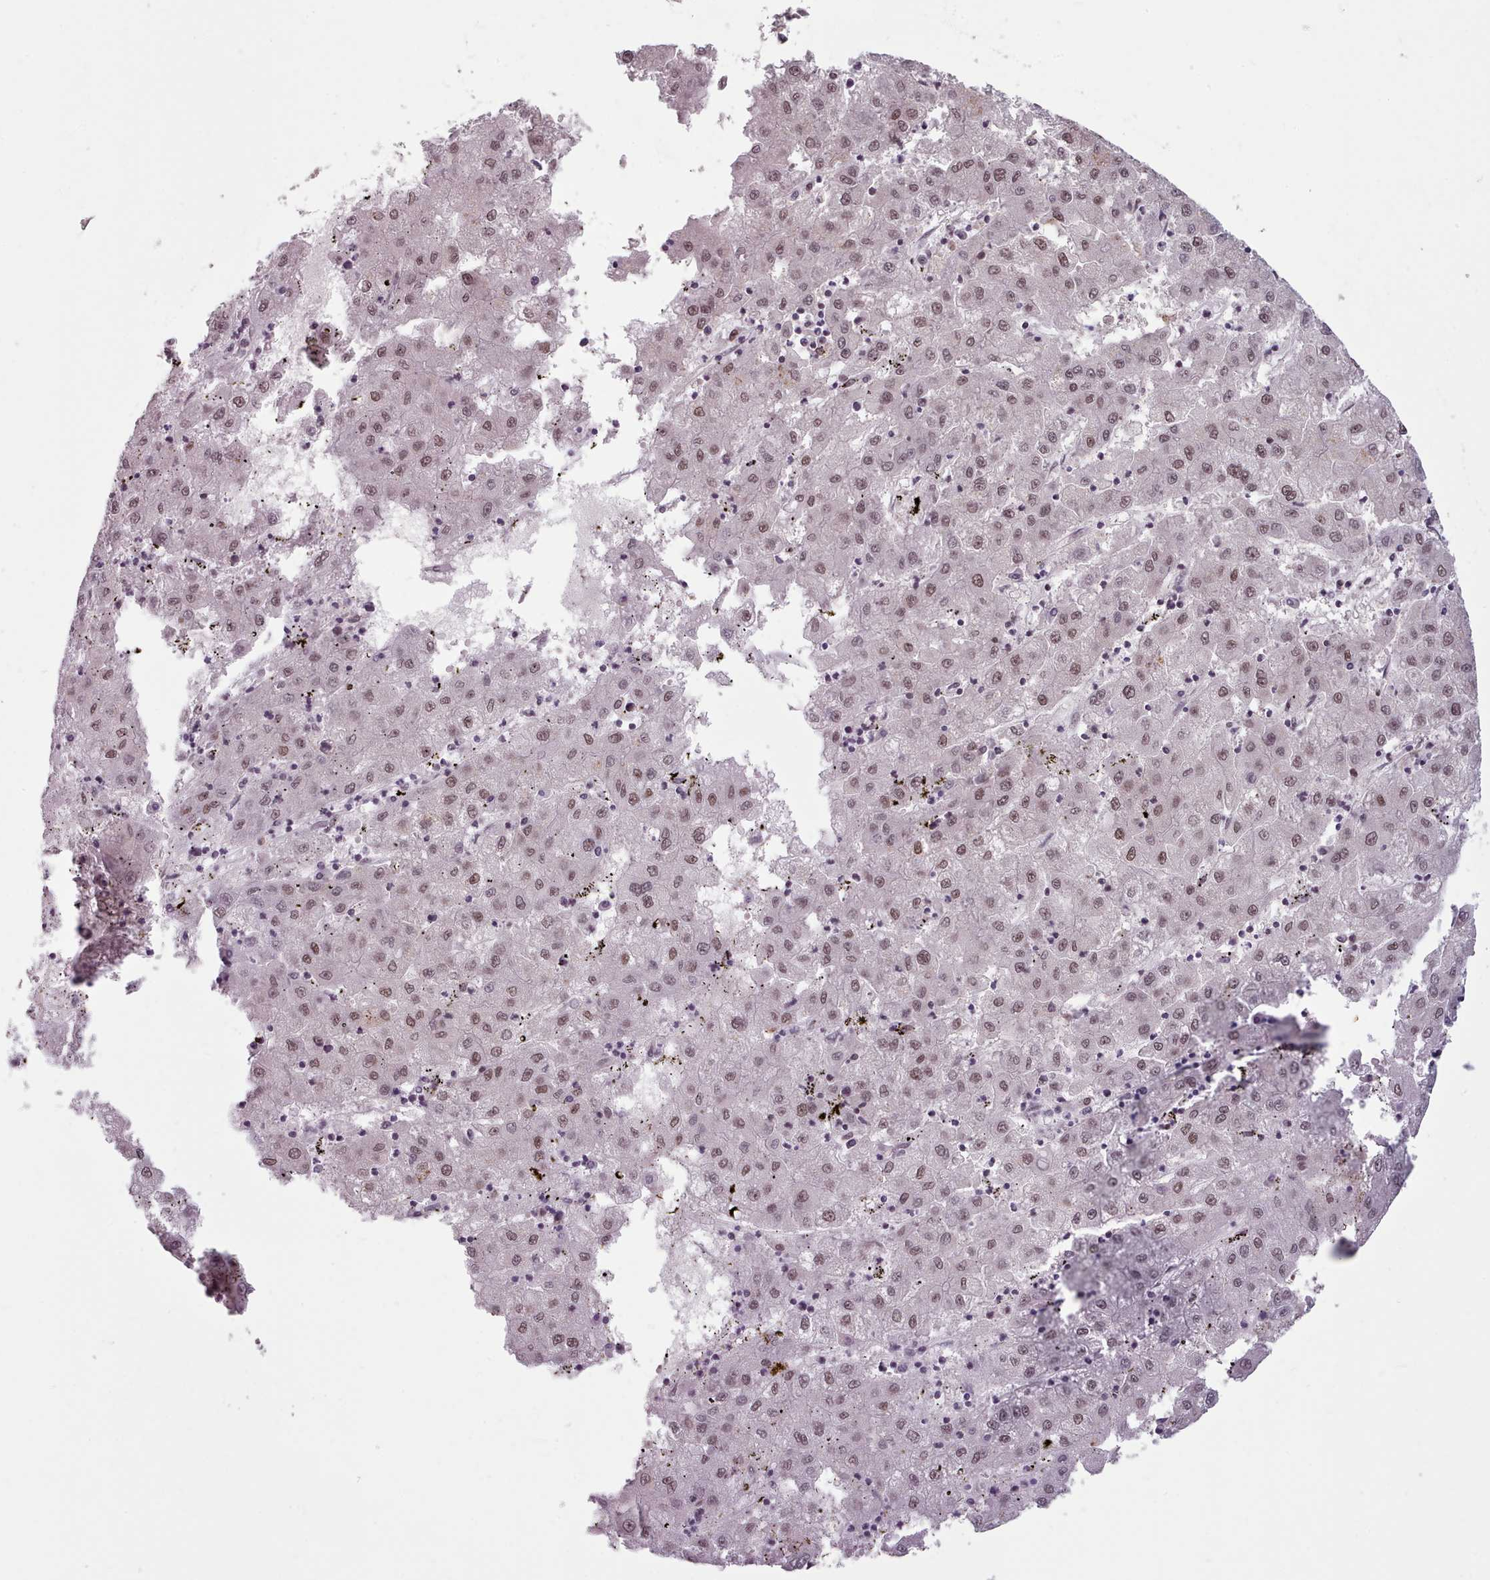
{"staining": {"intensity": "moderate", "quantity": ">75%", "location": "nuclear"}, "tissue": "liver cancer", "cell_type": "Tumor cells", "image_type": "cancer", "snomed": [{"axis": "morphology", "description": "Carcinoma, Hepatocellular, NOS"}, {"axis": "topography", "description": "Liver"}], "caption": "Liver cancer stained for a protein (brown) exhibits moderate nuclear positive expression in about >75% of tumor cells.", "gene": "SRRM1", "patient": {"sex": "male", "age": 72}}